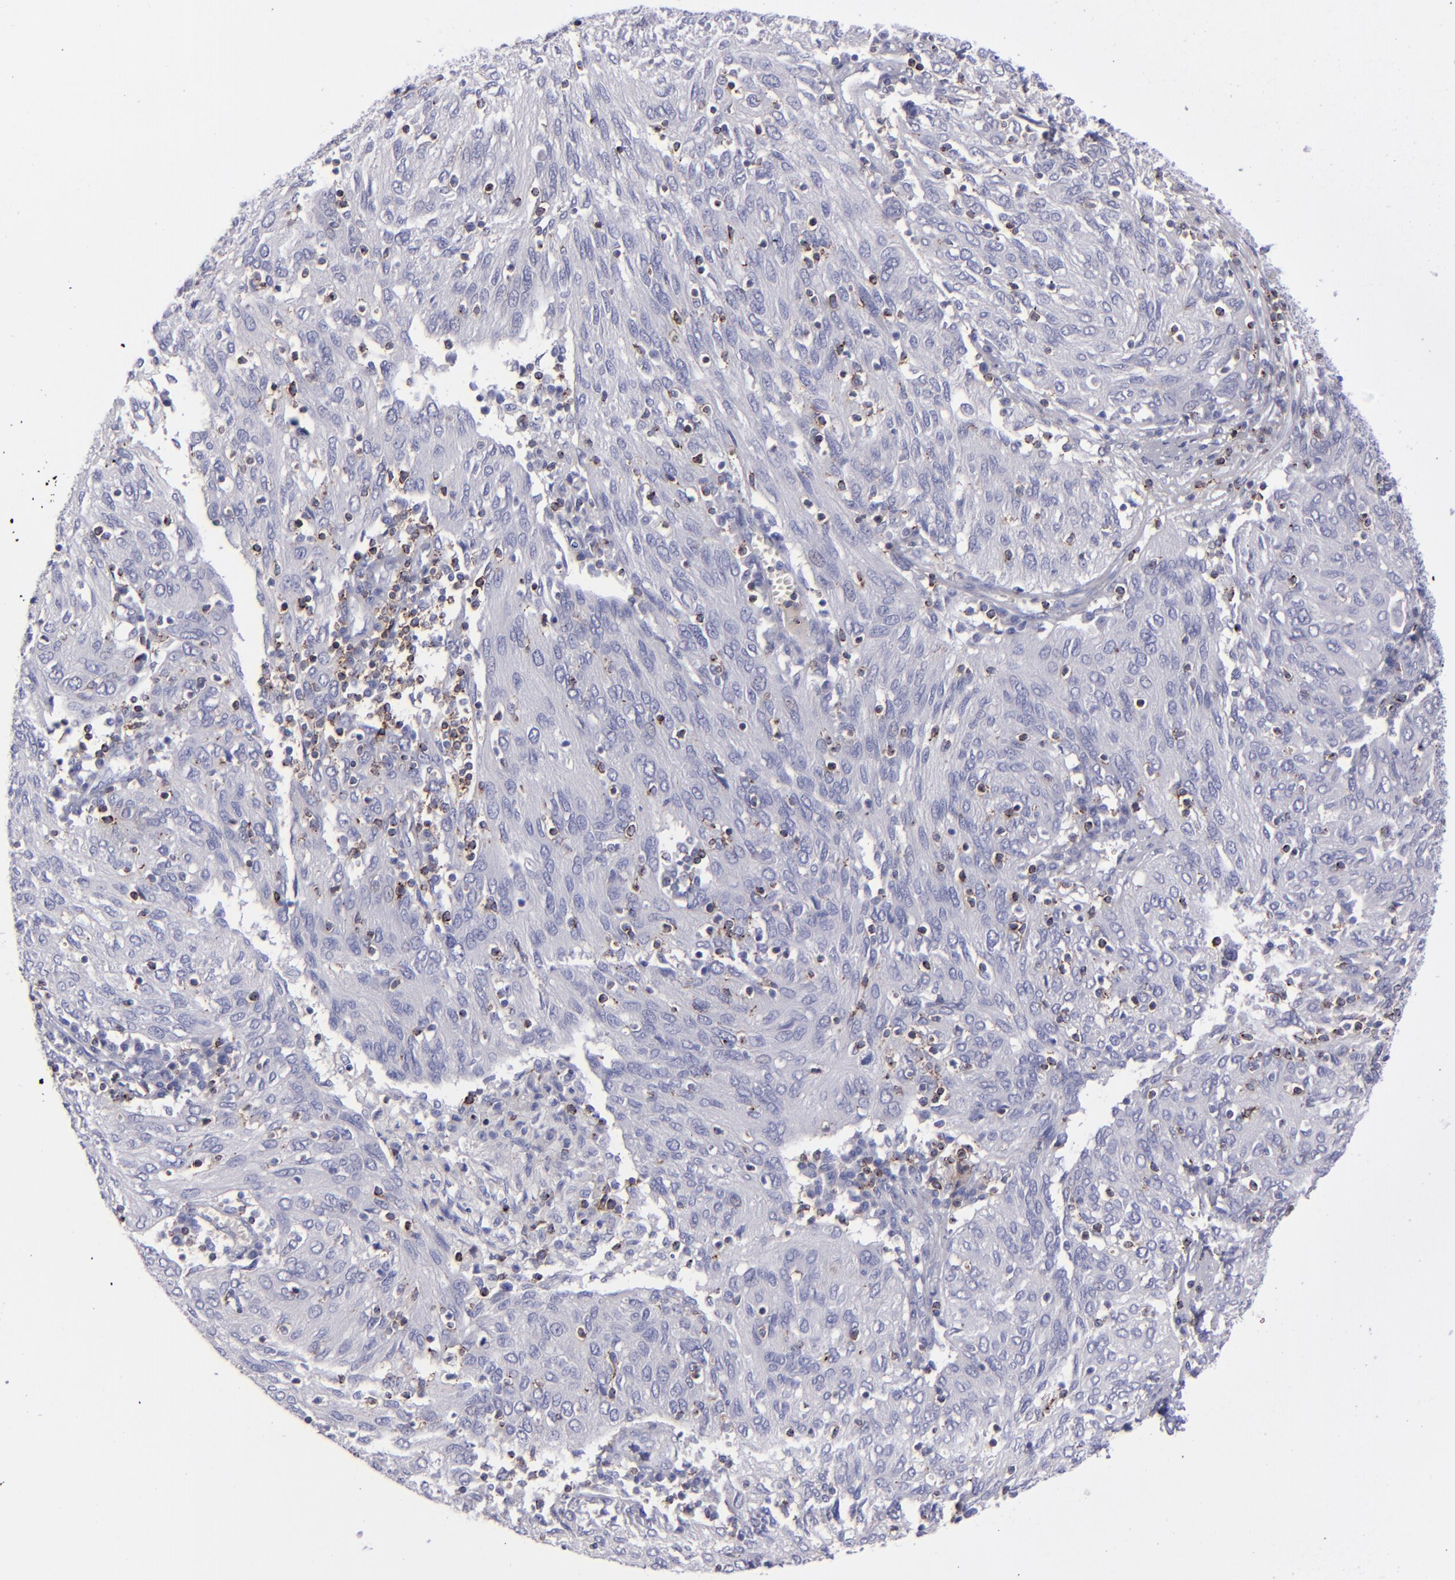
{"staining": {"intensity": "negative", "quantity": "none", "location": "none"}, "tissue": "ovarian cancer", "cell_type": "Tumor cells", "image_type": "cancer", "snomed": [{"axis": "morphology", "description": "Carcinoma, endometroid"}, {"axis": "topography", "description": "Ovary"}], "caption": "This is a photomicrograph of immunohistochemistry (IHC) staining of ovarian cancer, which shows no staining in tumor cells.", "gene": "CD2", "patient": {"sex": "female", "age": 50}}